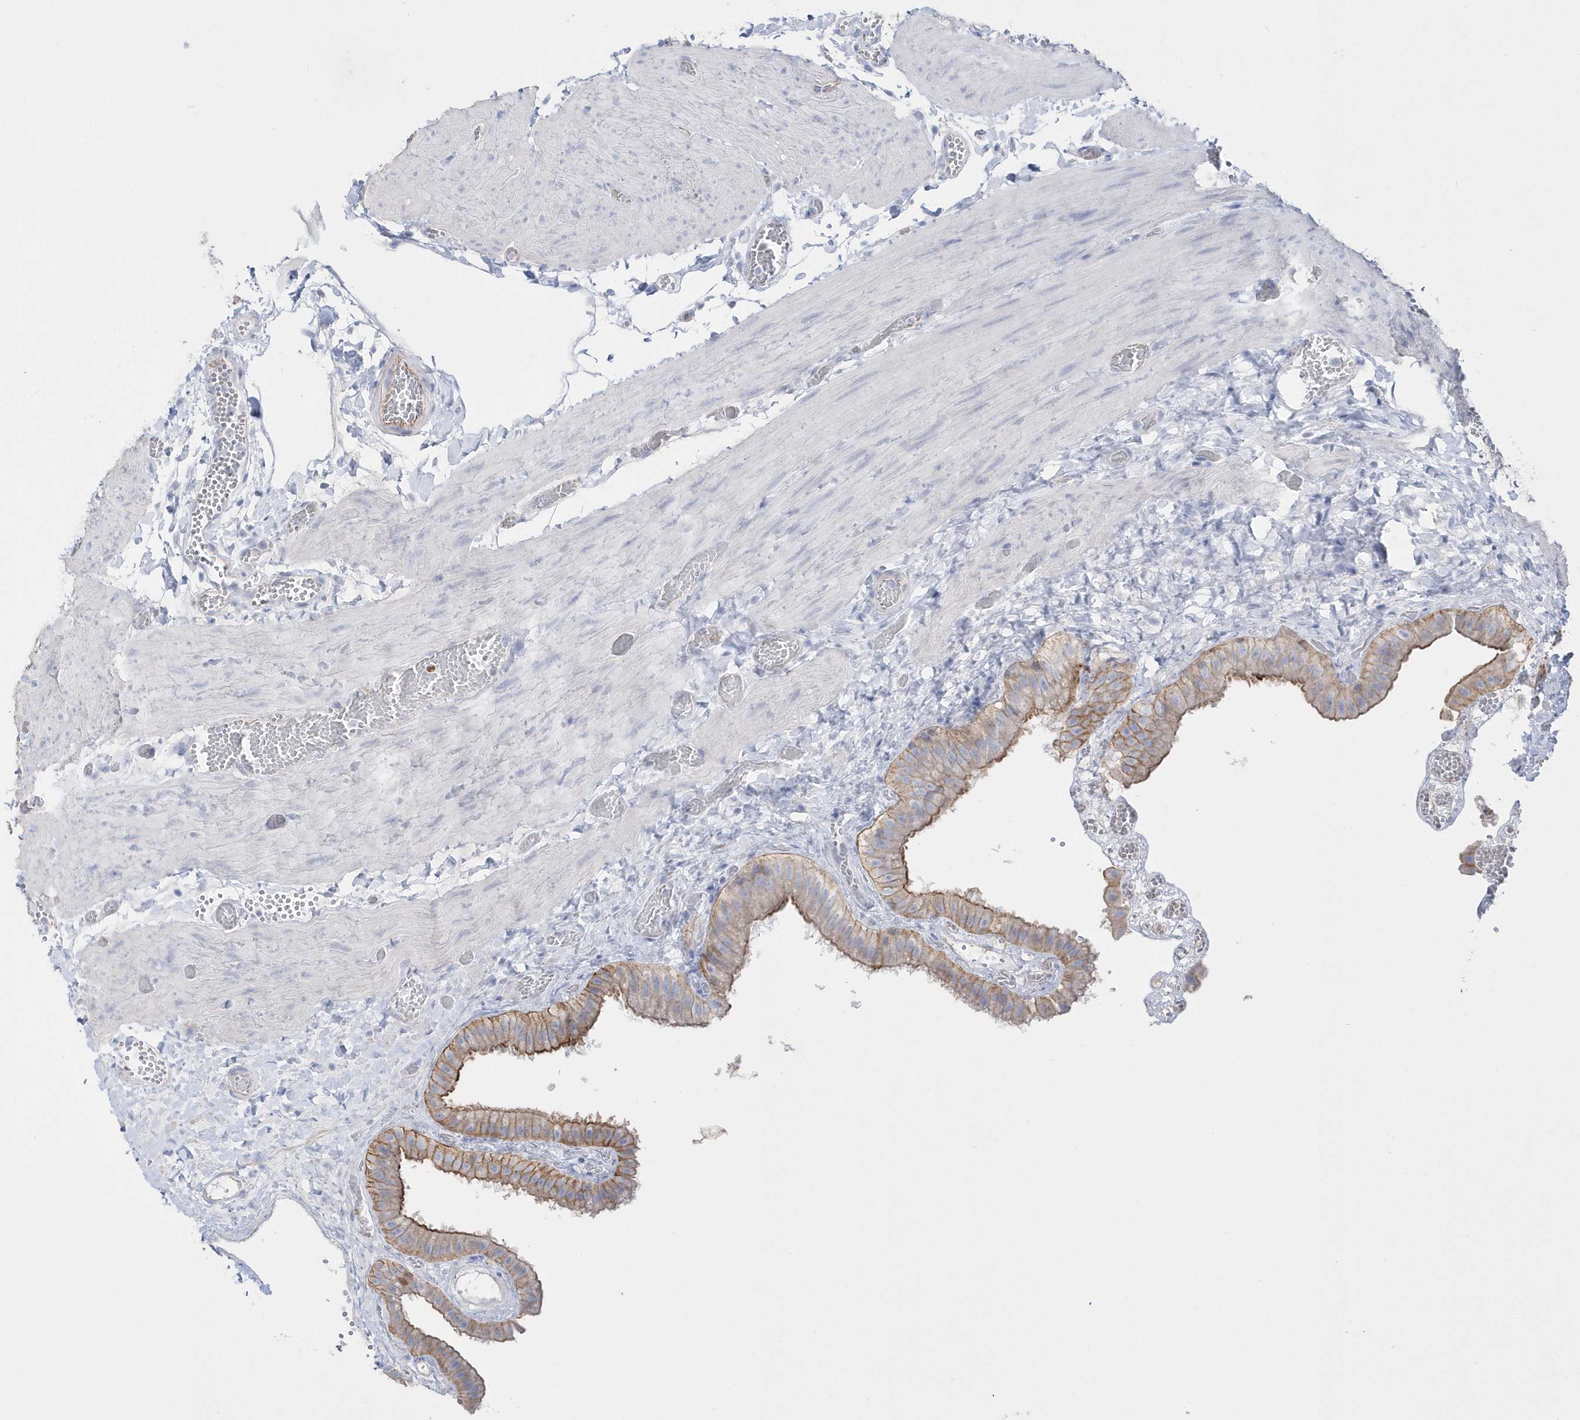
{"staining": {"intensity": "moderate", "quantity": "25%-75%", "location": "cytoplasmic/membranous"}, "tissue": "gallbladder", "cell_type": "Glandular cells", "image_type": "normal", "snomed": [{"axis": "morphology", "description": "Normal tissue, NOS"}, {"axis": "topography", "description": "Gallbladder"}], "caption": "High-magnification brightfield microscopy of benign gallbladder stained with DAB (3,3'-diaminobenzidine) (brown) and counterstained with hematoxylin (blue). glandular cells exhibit moderate cytoplasmic/membranous expression is seen in about25%-75% of cells.", "gene": "TMCO6", "patient": {"sex": "female", "age": 64}}